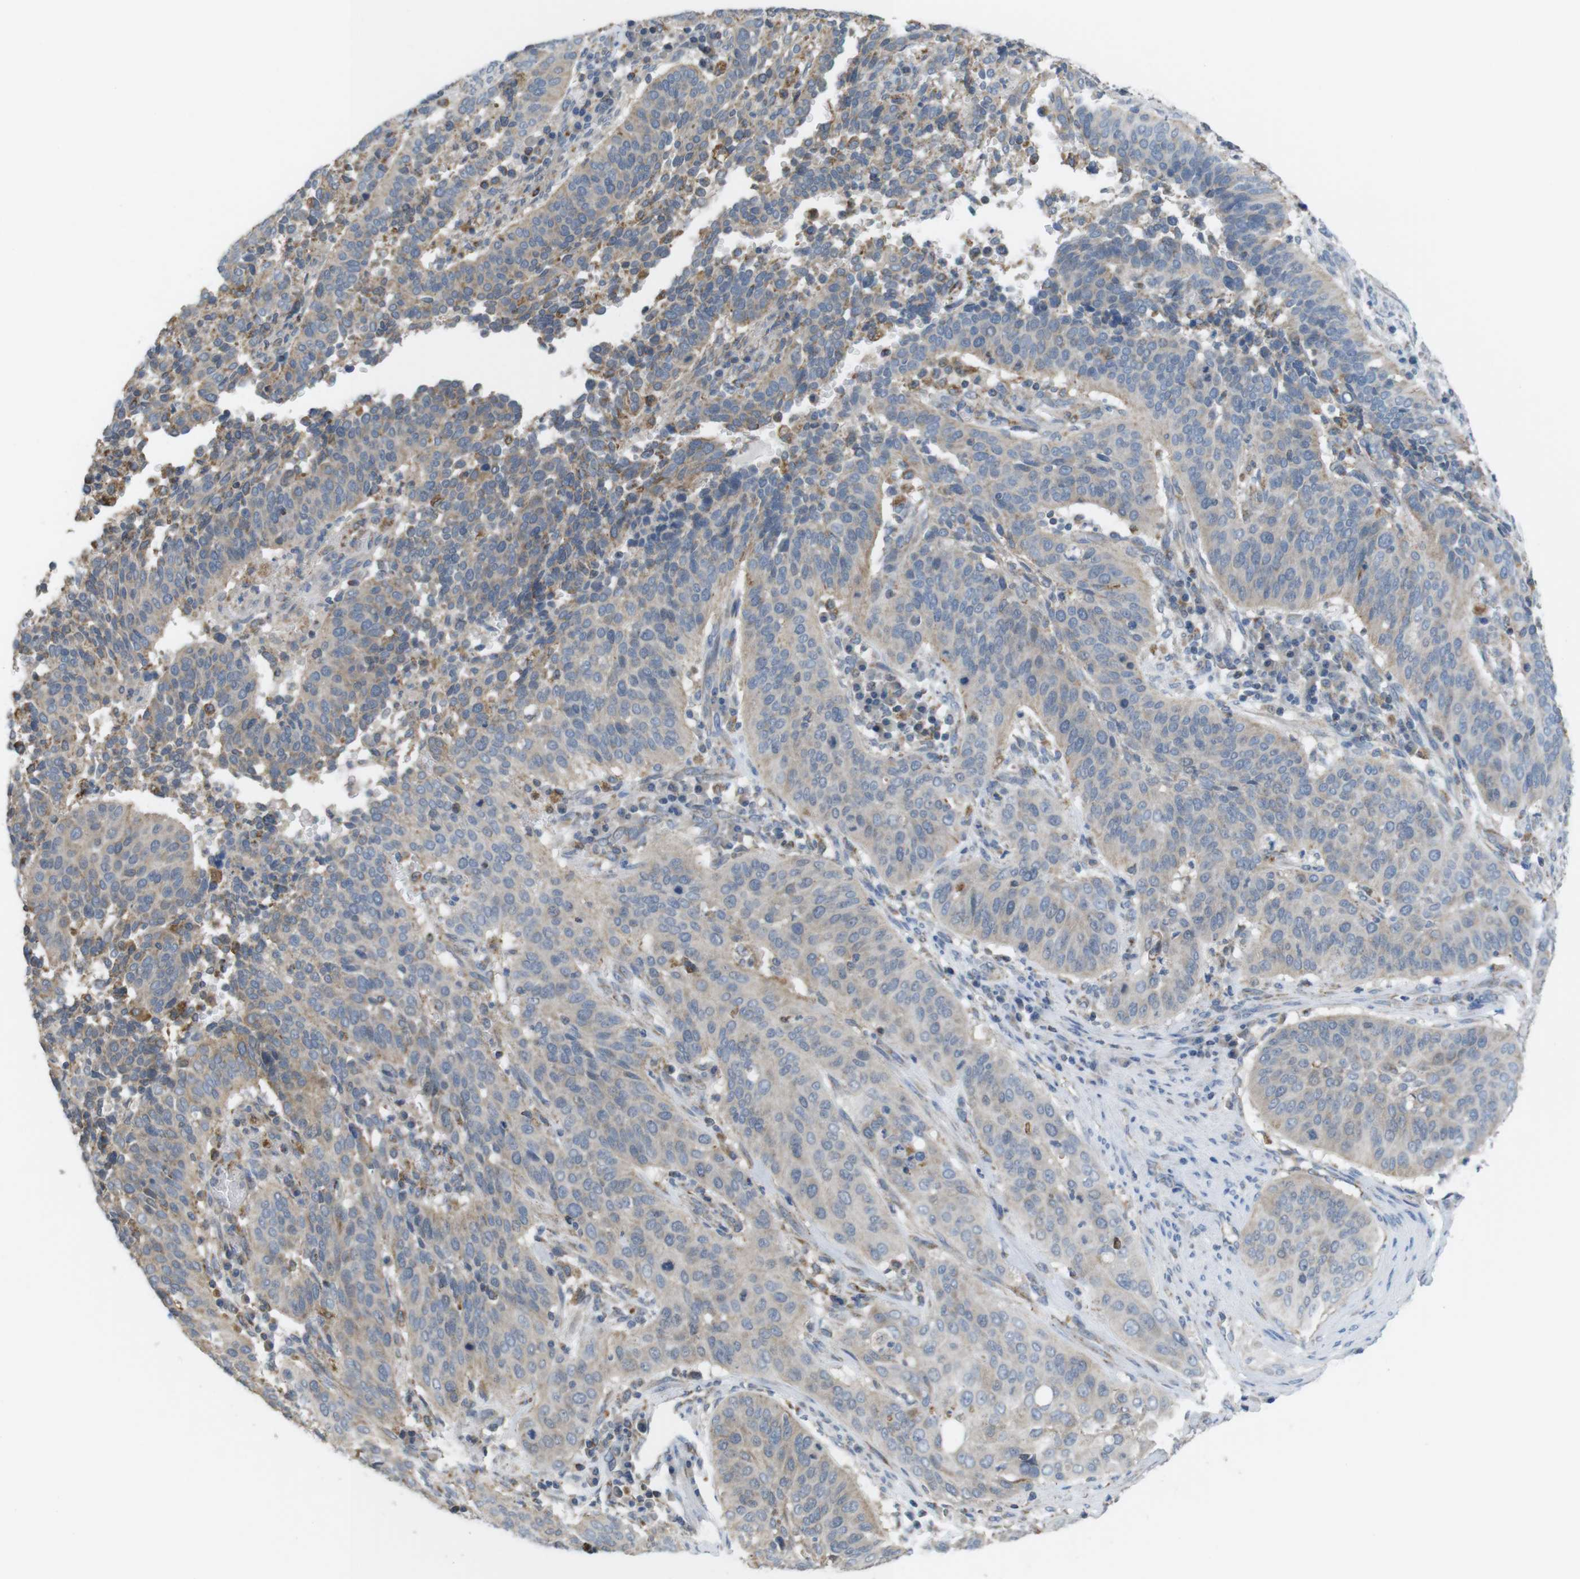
{"staining": {"intensity": "weak", "quantity": ">75%", "location": "cytoplasmic/membranous"}, "tissue": "cervical cancer", "cell_type": "Tumor cells", "image_type": "cancer", "snomed": [{"axis": "morphology", "description": "Normal tissue, NOS"}, {"axis": "morphology", "description": "Squamous cell carcinoma, NOS"}, {"axis": "topography", "description": "Cervix"}], "caption": "Protein expression analysis of human cervical cancer reveals weak cytoplasmic/membranous staining in approximately >75% of tumor cells. (DAB (3,3'-diaminobenzidine) IHC, brown staining for protein, blue staining for nuclei).", "gene": "GRIK2", "patient": {"sex": "female", "age": 39}}